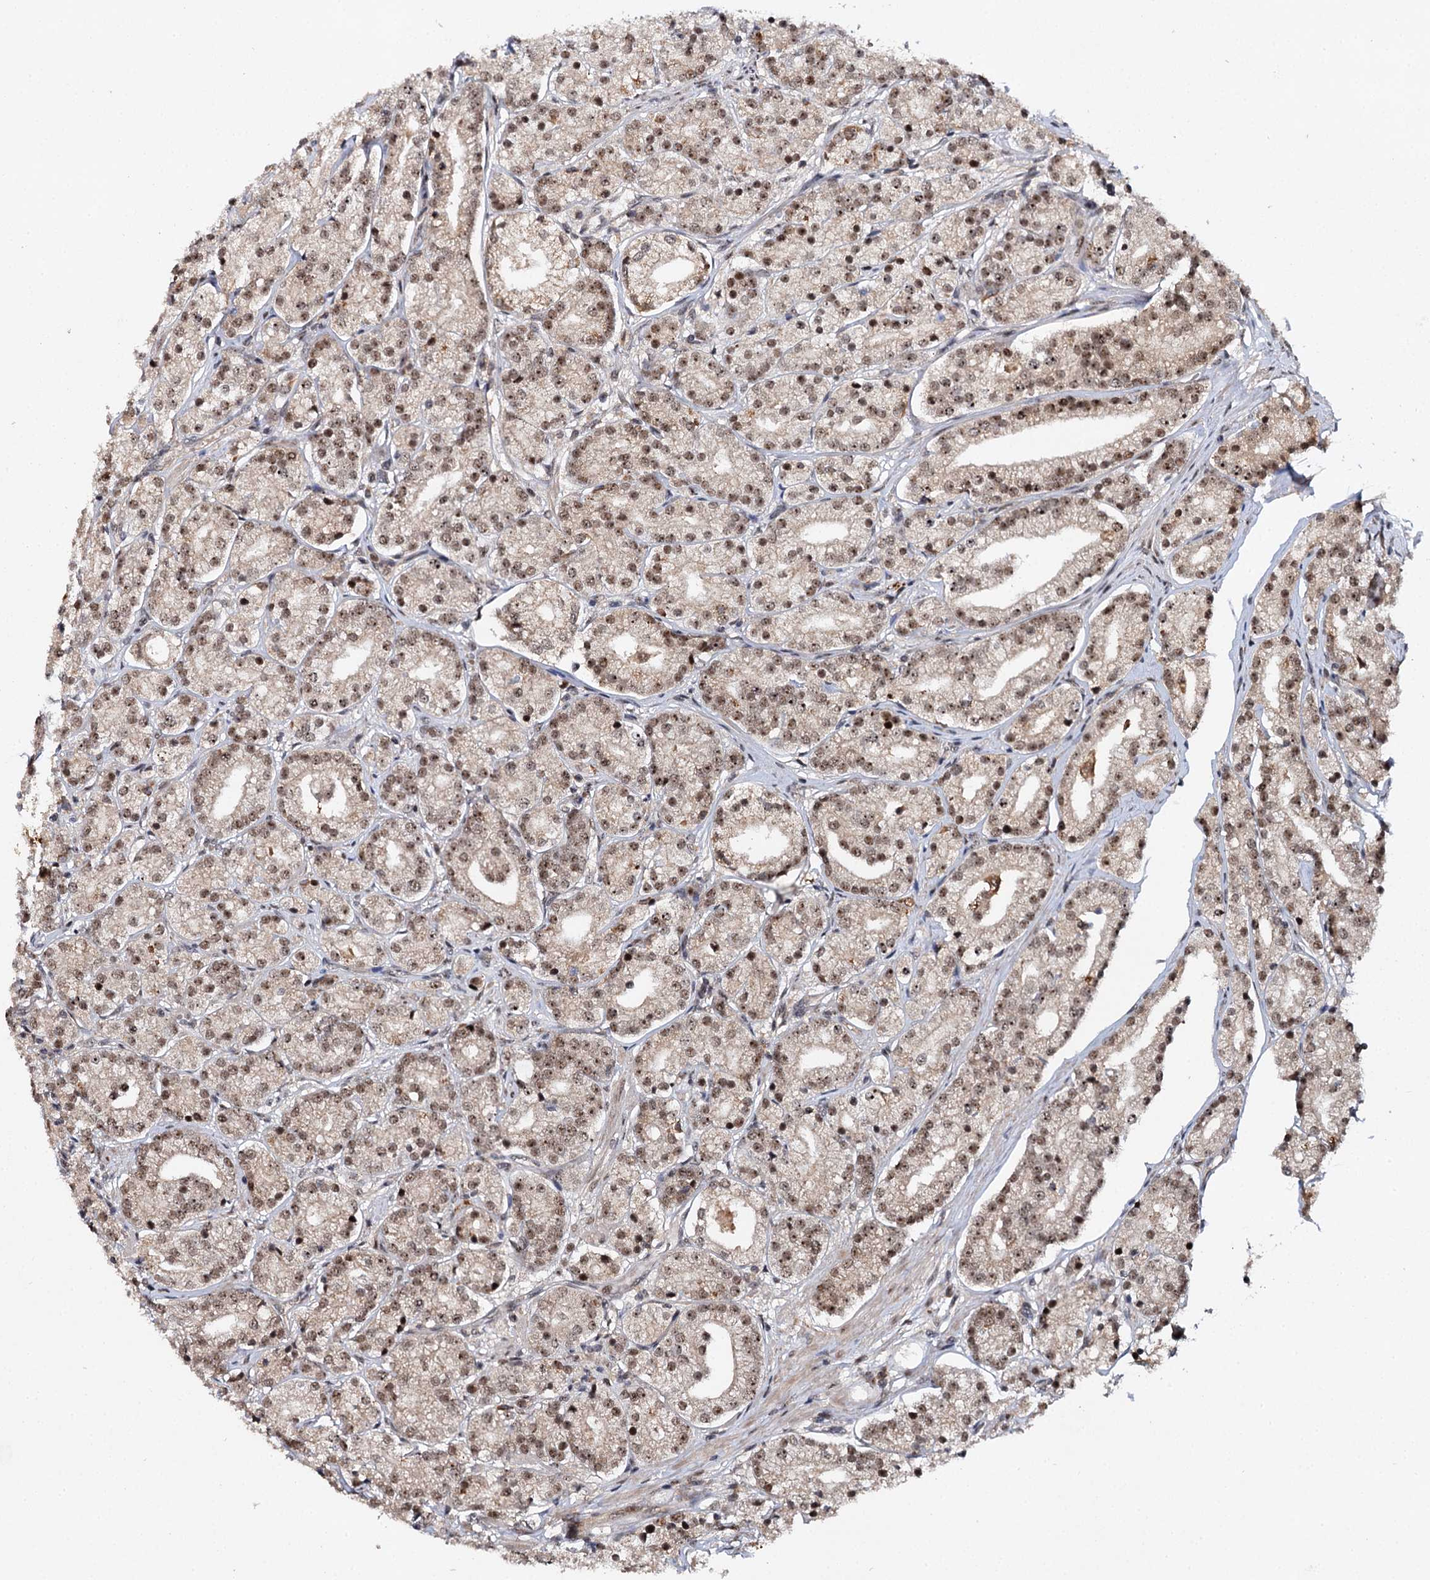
{"staining": {"intensity": "moderate", "quantity": ">75%", "location": "nuclear"}, "tissue": "prostate cancer", "cell_type": "Tumor cells", "image_type": "cancer", "snomed": [{"axis": "morphology", "description": "Adenocarcinoma, High grade"}, {"axis": "topography", "description": "Prostate"}], "caption": "Approximately >75% of tumor cells in prostate high-grade adenocarcinoma reveal moderate nuclear protein expression as visualized by brown immunohistochemical staining.", "gene": "BUD13", "patient": {"sex": "male", "age": 69}}